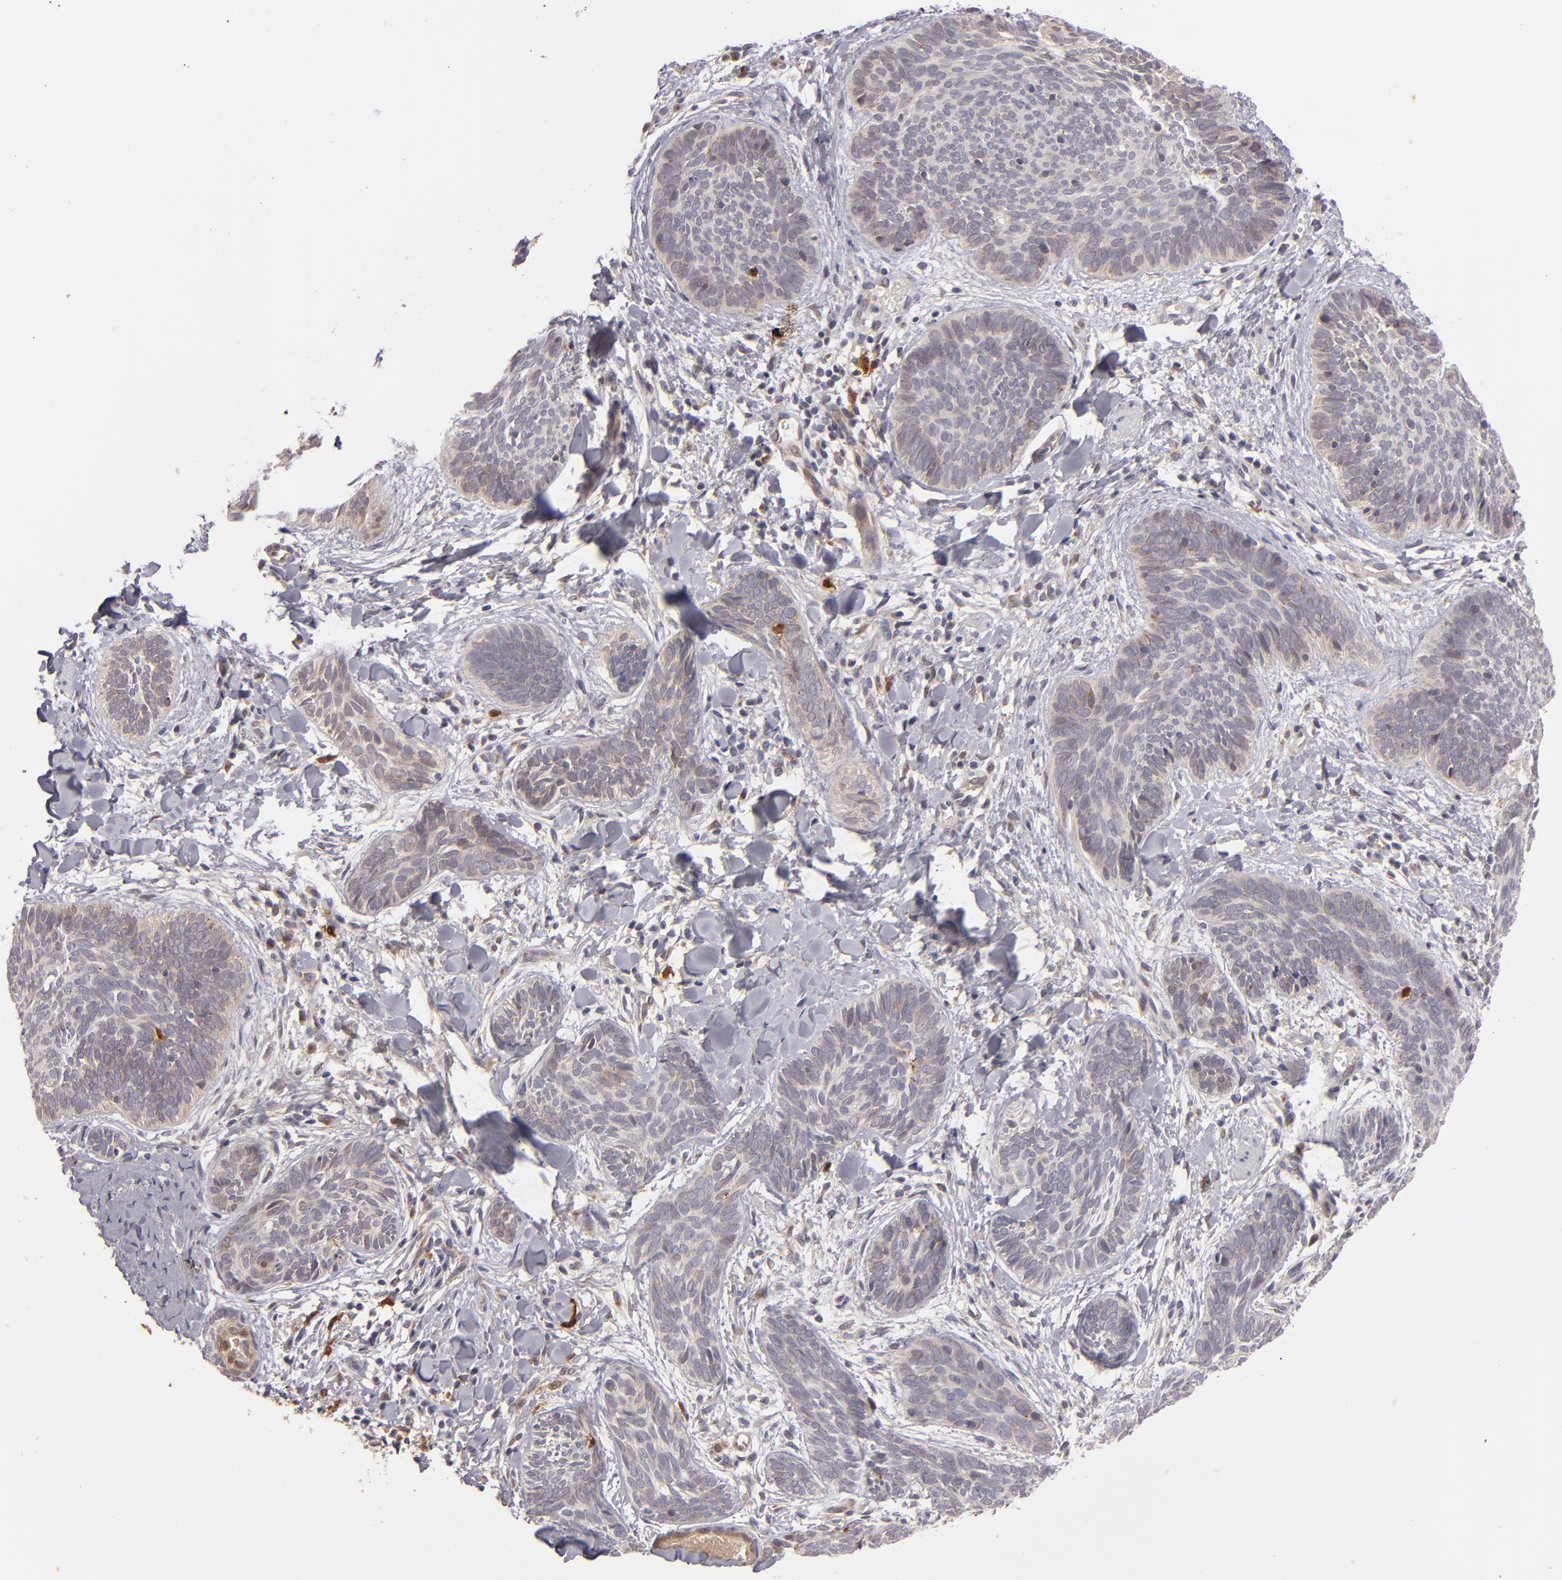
{"staining": {"intensity": "negative", "quantity": "none", "location": "none"}, "tissue": "skin cancer", "cell_type": "Tumor cells", "image_type": "cancer", "snomed": [{"axis": "morphology", "description": "Basal cell carcinoma"}, {"axis": "topography", "description": "Skin"}], "caption": "Immunohistochemistry (IHC) image of human basal cell carcinoma (skin) stained for a protein (brown), which demonstrates no staining in tumor cells.", "gene": "SH2D4A", "patient": {"sex": "female", "age": 81}}